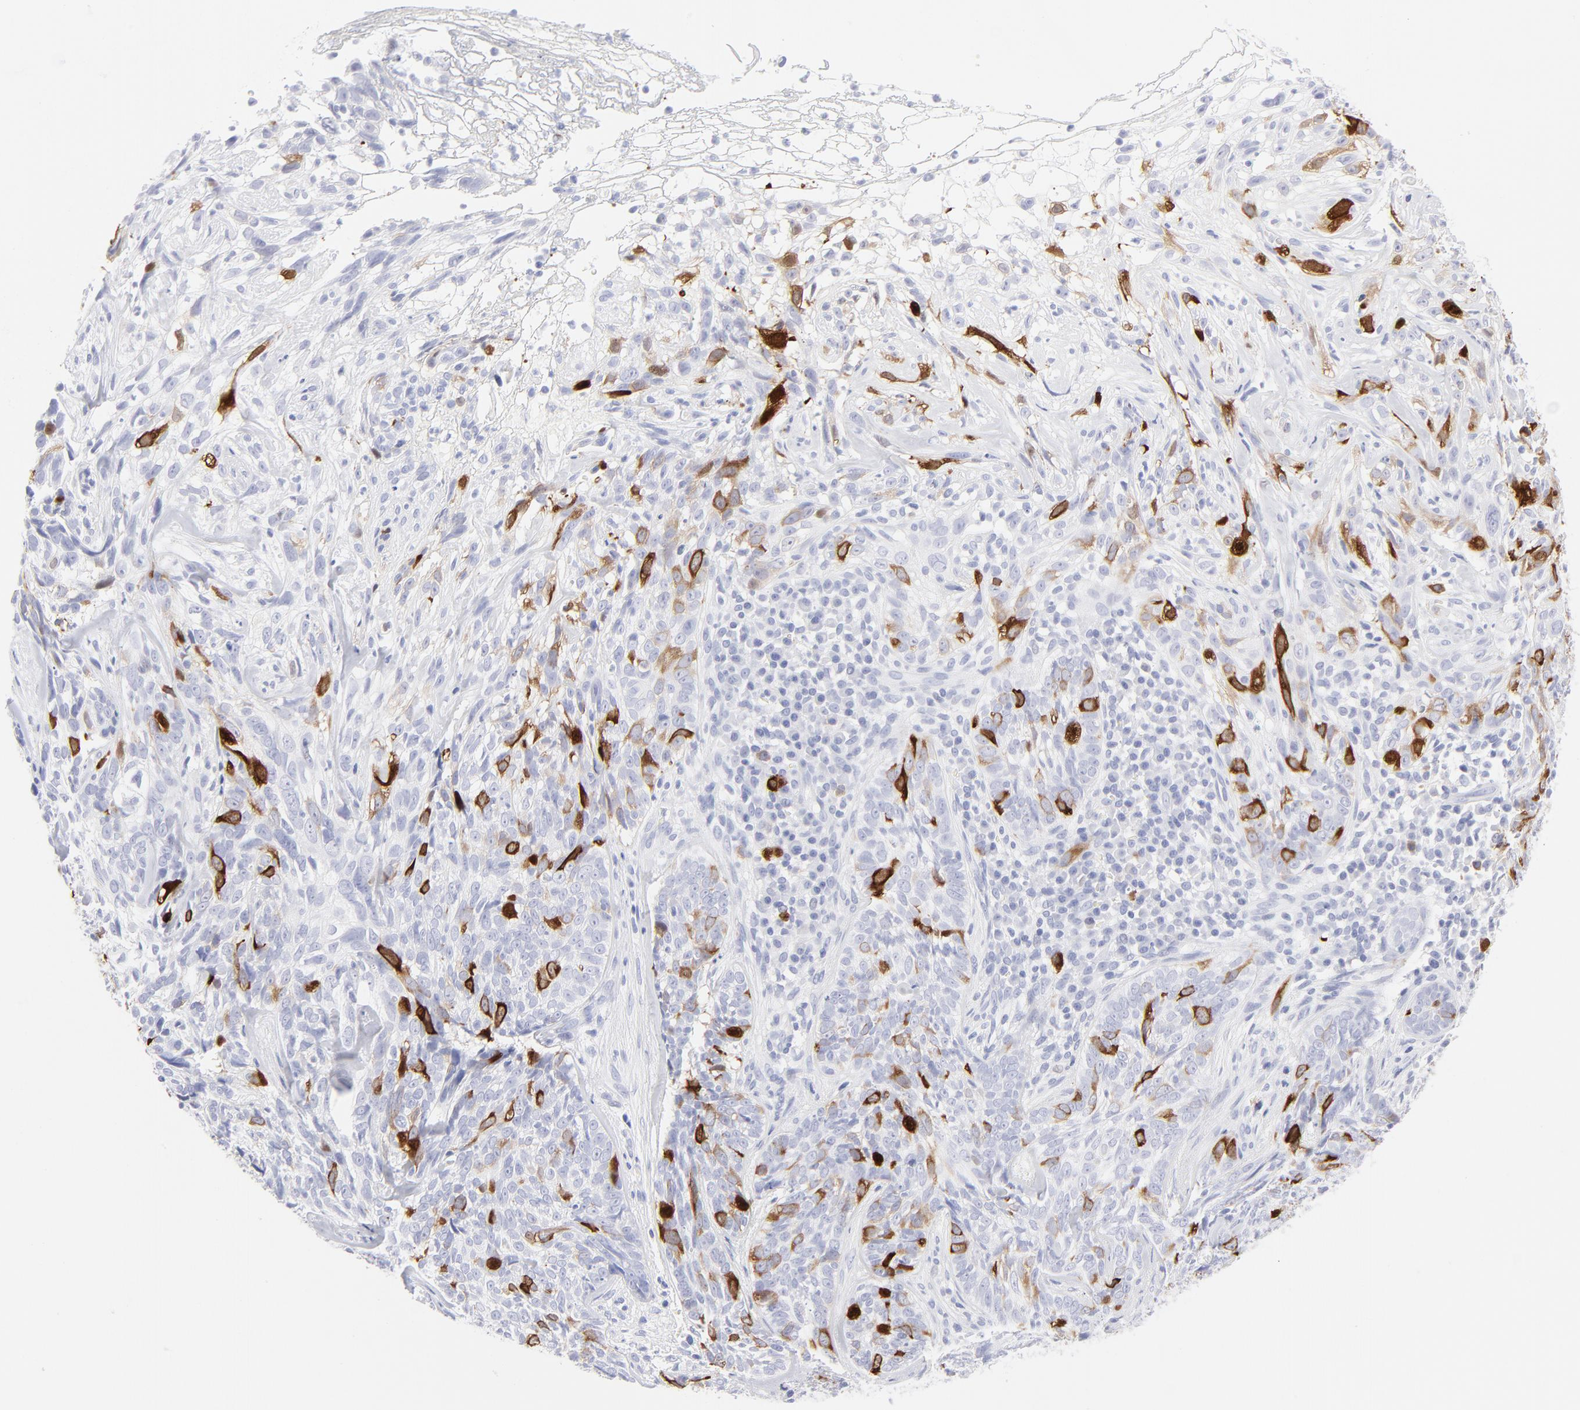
{"staining": {"intensity": "strong", "quantity": "25%-75%", "location": "cytoplasmic/membranous"}, "tissue": "skin cancer", "cell_type": "Tumor cells", "image_type": "cancer", "snomed": [{"axis": "morphology", "description": "Basal cell carcinoma"}, {"axis": "topography", "description": "Skin"}], "caption": "Immunohistochemical staining of basal cell carcinoma (skin) reveals high levels of strong cytoplasmic/membranous protein staining in about 25%-75% of tumor cells. The protein of interest is stained brown, and the nuclei are stained in blue (DAB IHC with brightfield microscopy, high magnification).", "gene": "CCNB1", "patient": {"sex": "male", "age": 72}}